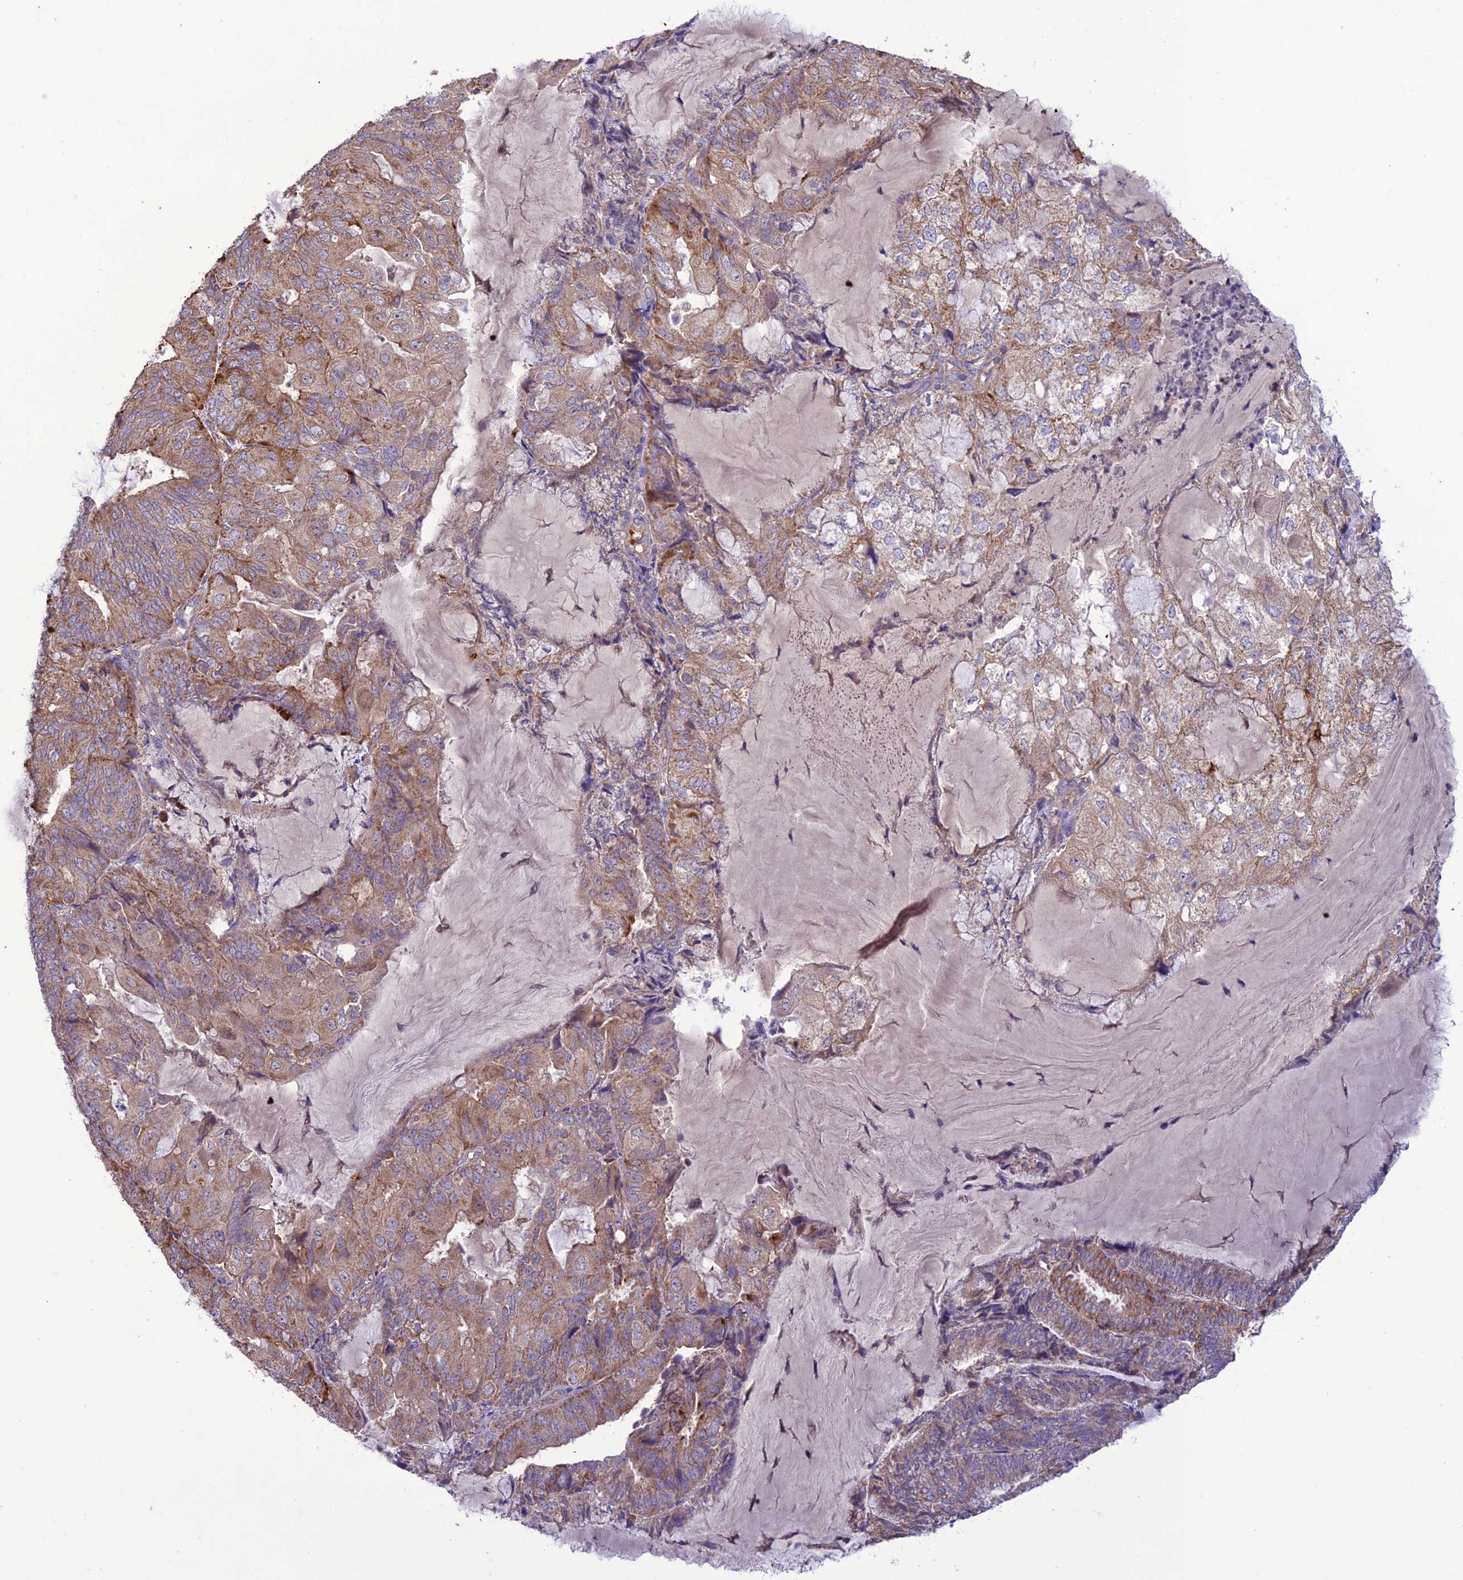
{"staining": {"intensity": "moderate", "quantity": "25%-75%", "location": "cytoplasmic/membranous"}, "tissue": "endometrial cancer", "cell_type": "Tumor cells", "image_type": "cancer", "snomed": [{"axis": "morphology", "description": "Adenocarcinoma, NOS"}, {"axis": "topography", "description": "Endometrium"}], "caption": "This micrograph reveals immunohistochemistry staining of endometrial adenocarcinoma, with medium moderate cytoplasmic/membranous expression in approximately 25%-75% of tumor cells.", "gene": "NDUFAF1", "patient": {"sex": "female", "age": 81}}